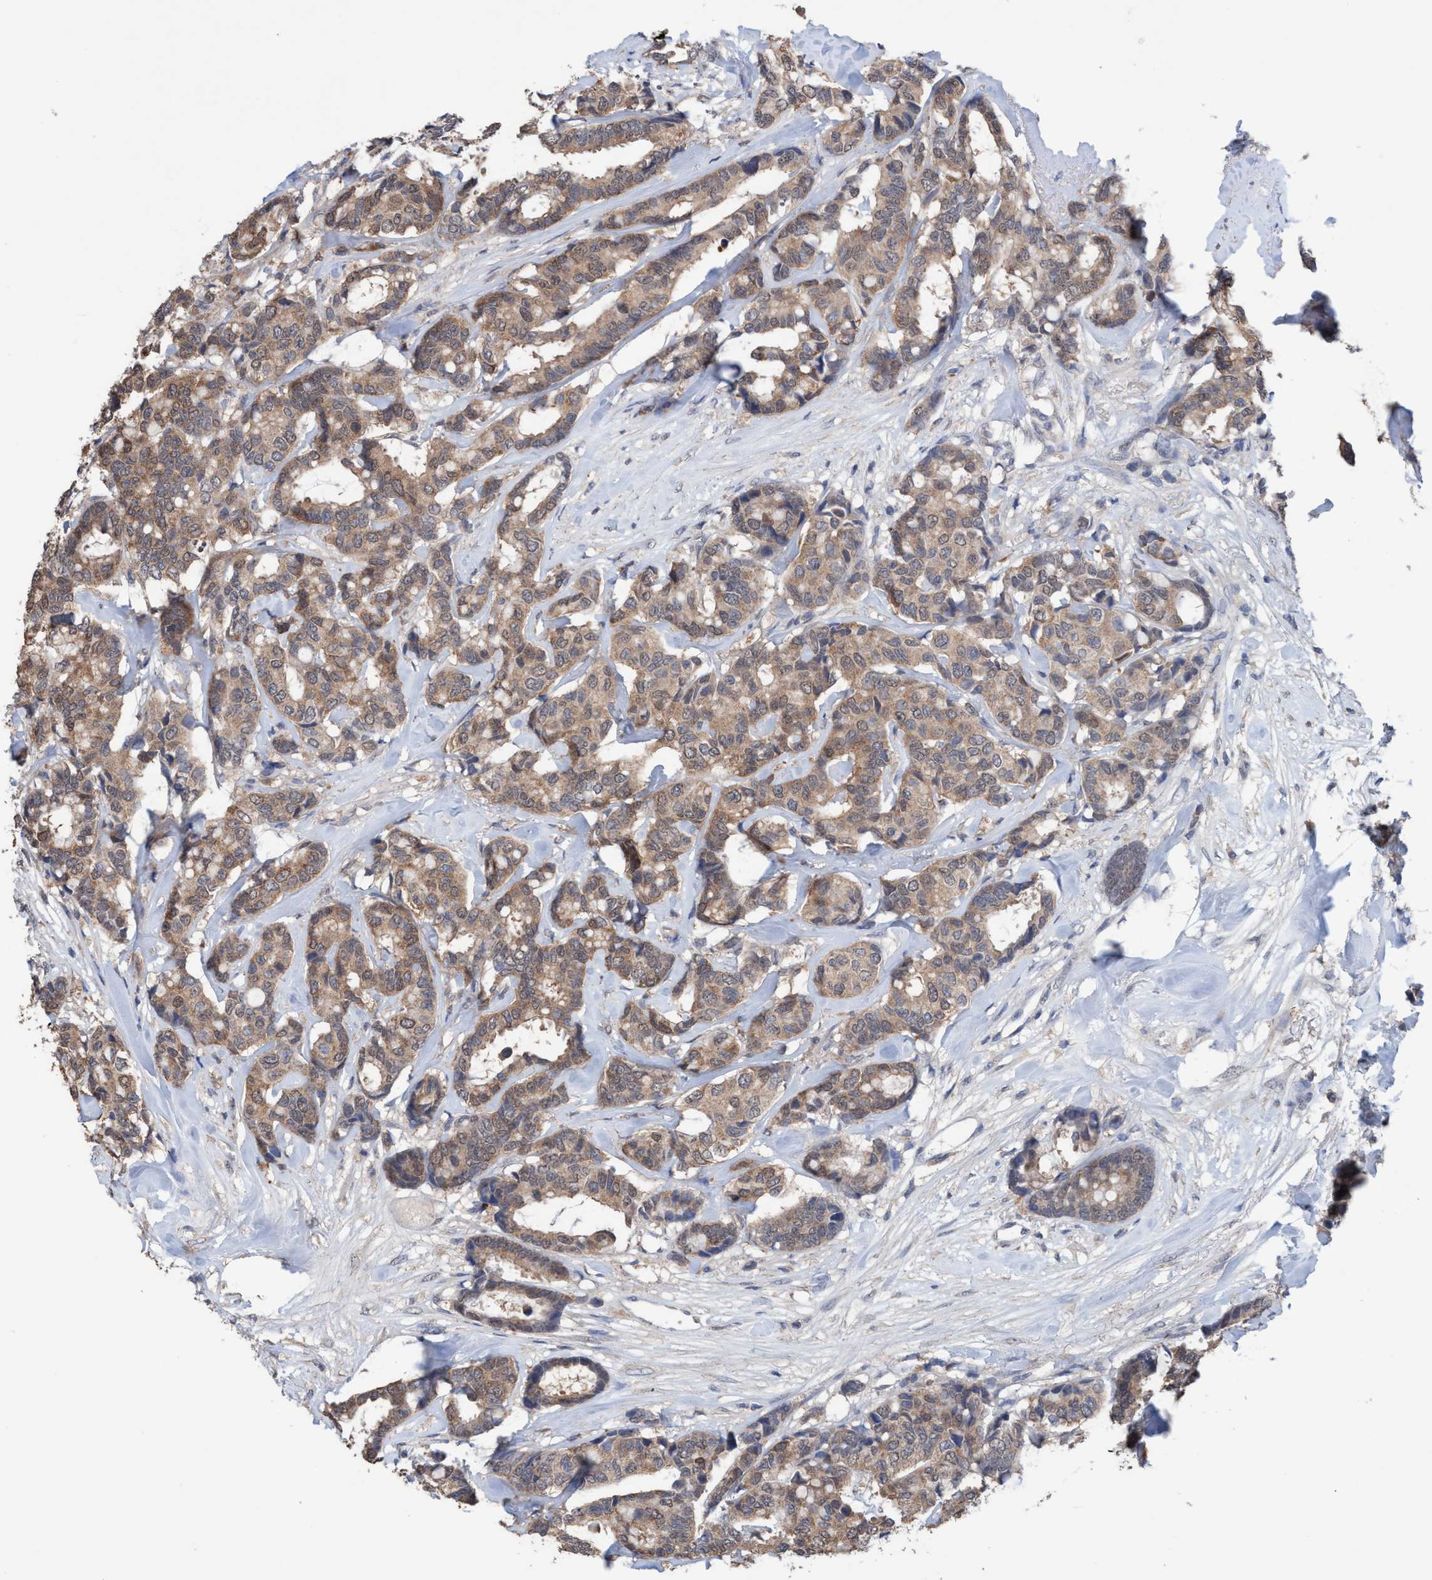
{"staining": {"intensity": "weak", "quantity": ">75%", "location": "cytoplasmic/membranous"}, "tissue": "breast cancer", "cell_type": "Tumor cells", "image_type": "cancer", "snomed": [{"axis": "morphology", "description": "Duct carcinoma"}, {"axis": "topography", "description": "Breast"}], "caption": "Immunohistochemical staining of breast cancer (intraductal carcinoma) displays low levels of weak cytoplasmic/membranous expression in approximately >75% of tumor cells.", "gene": "GLOD4", "patient": {"sex": "female", "age": 87}}